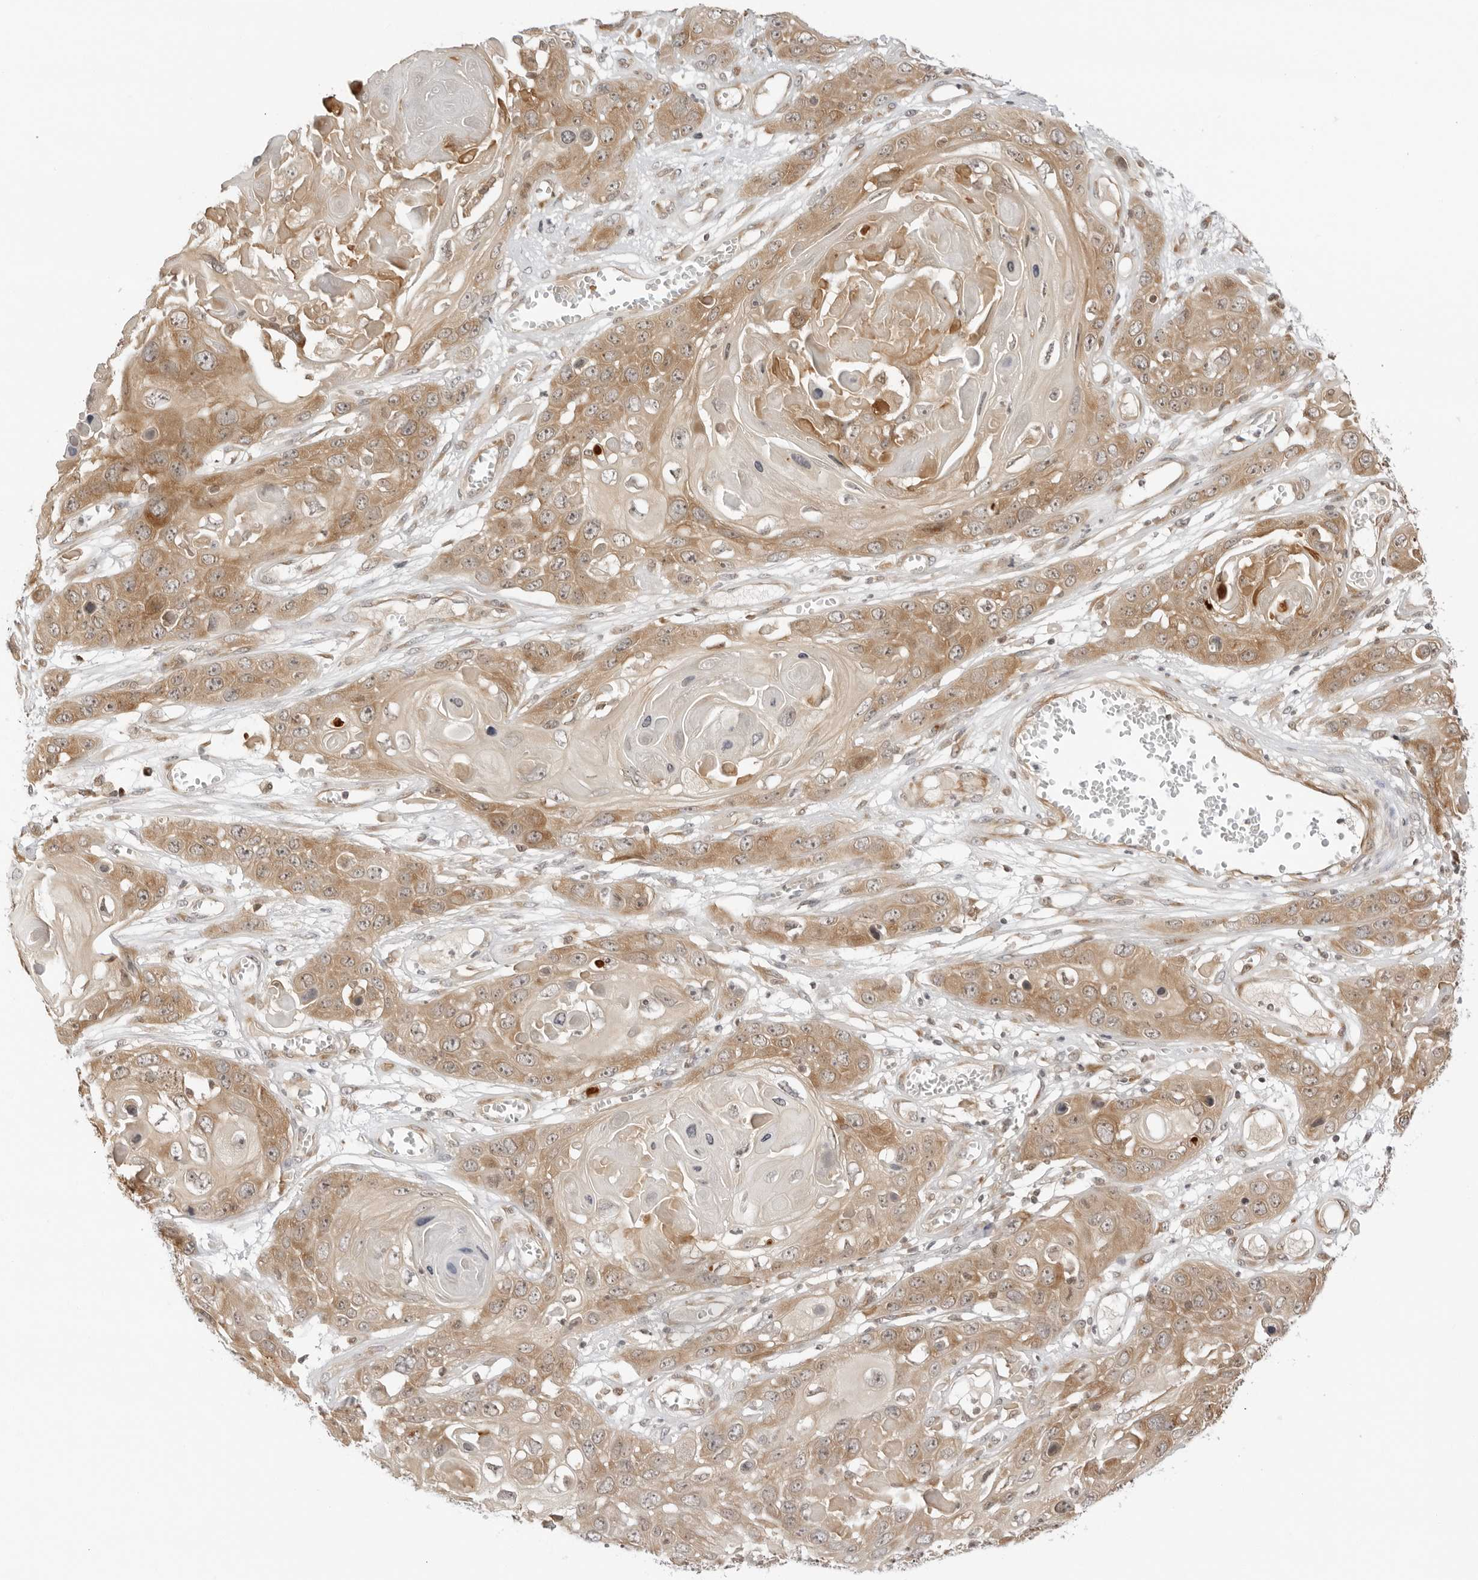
{"staining": {"intensity": "moderate", "quantity": ">75%", "location": "cytoplasmic/membranous"}, "tissue": "skin cancer", "cell_type": "Tumor cells", "image_type": "cancer", "snomed": [{"axis": "morphology", "description": "Squamous cell carcinoma, NOS"}, {"axis": "topography", "description": "Skin"}], "caption": "DAB immunohistochemical staining of human squamous cell carcinoma (skin) shows moderate cytoplasmic/membranous protein positivity in about >75% of tumor cells.", "gene": "PRRC2C", "patient": {"sex": "male", "age": 55}}